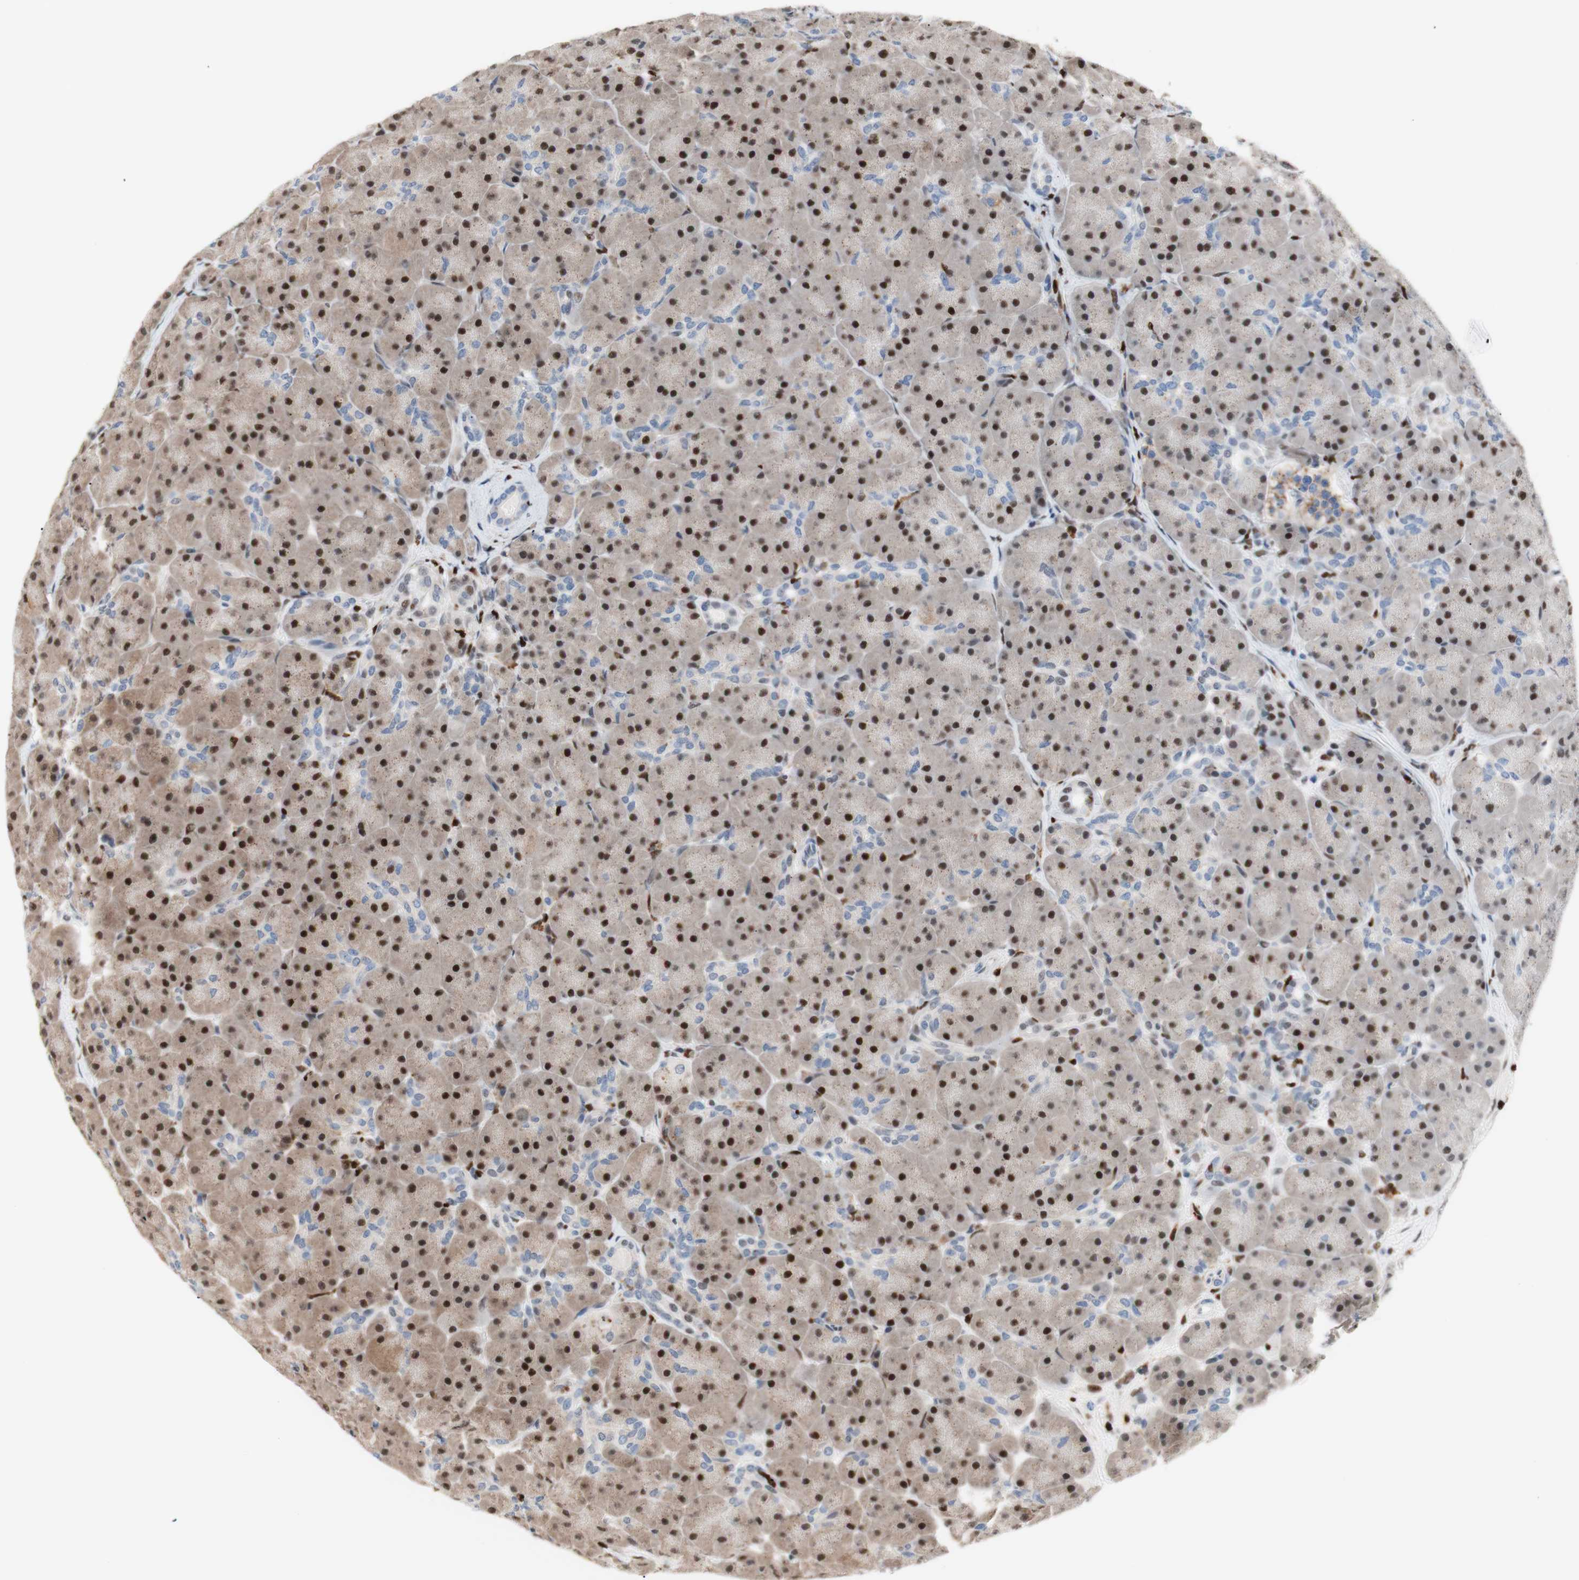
{"staining": {"intensity": "strong", "quantity": ">75%", "location": "cytoplasmic/membranous,nuclear"}, "tissue": "pancreas", "cell_type": "Exocrine glandular cells", "image_type": "normal", "snomed": [{"axis": "morphology", "description": "Normal tissue, NOS"}, {"axis": "topography", "description": "Pancreas"}], "caption": "The photomicrograph shows a brown stain indicating the presence of a protein in the cytoplasmic/membranous,nuclear of exocrine glandular cells in pancreas. The protein of interest is stained brown, and the nuclei are stained in blue (DAB (3,3'-diaminobenzidine) IHC with brightfield microscopy, high magnification).", "gene": "EED", "patient": {"sex": "male", "age": 66}}